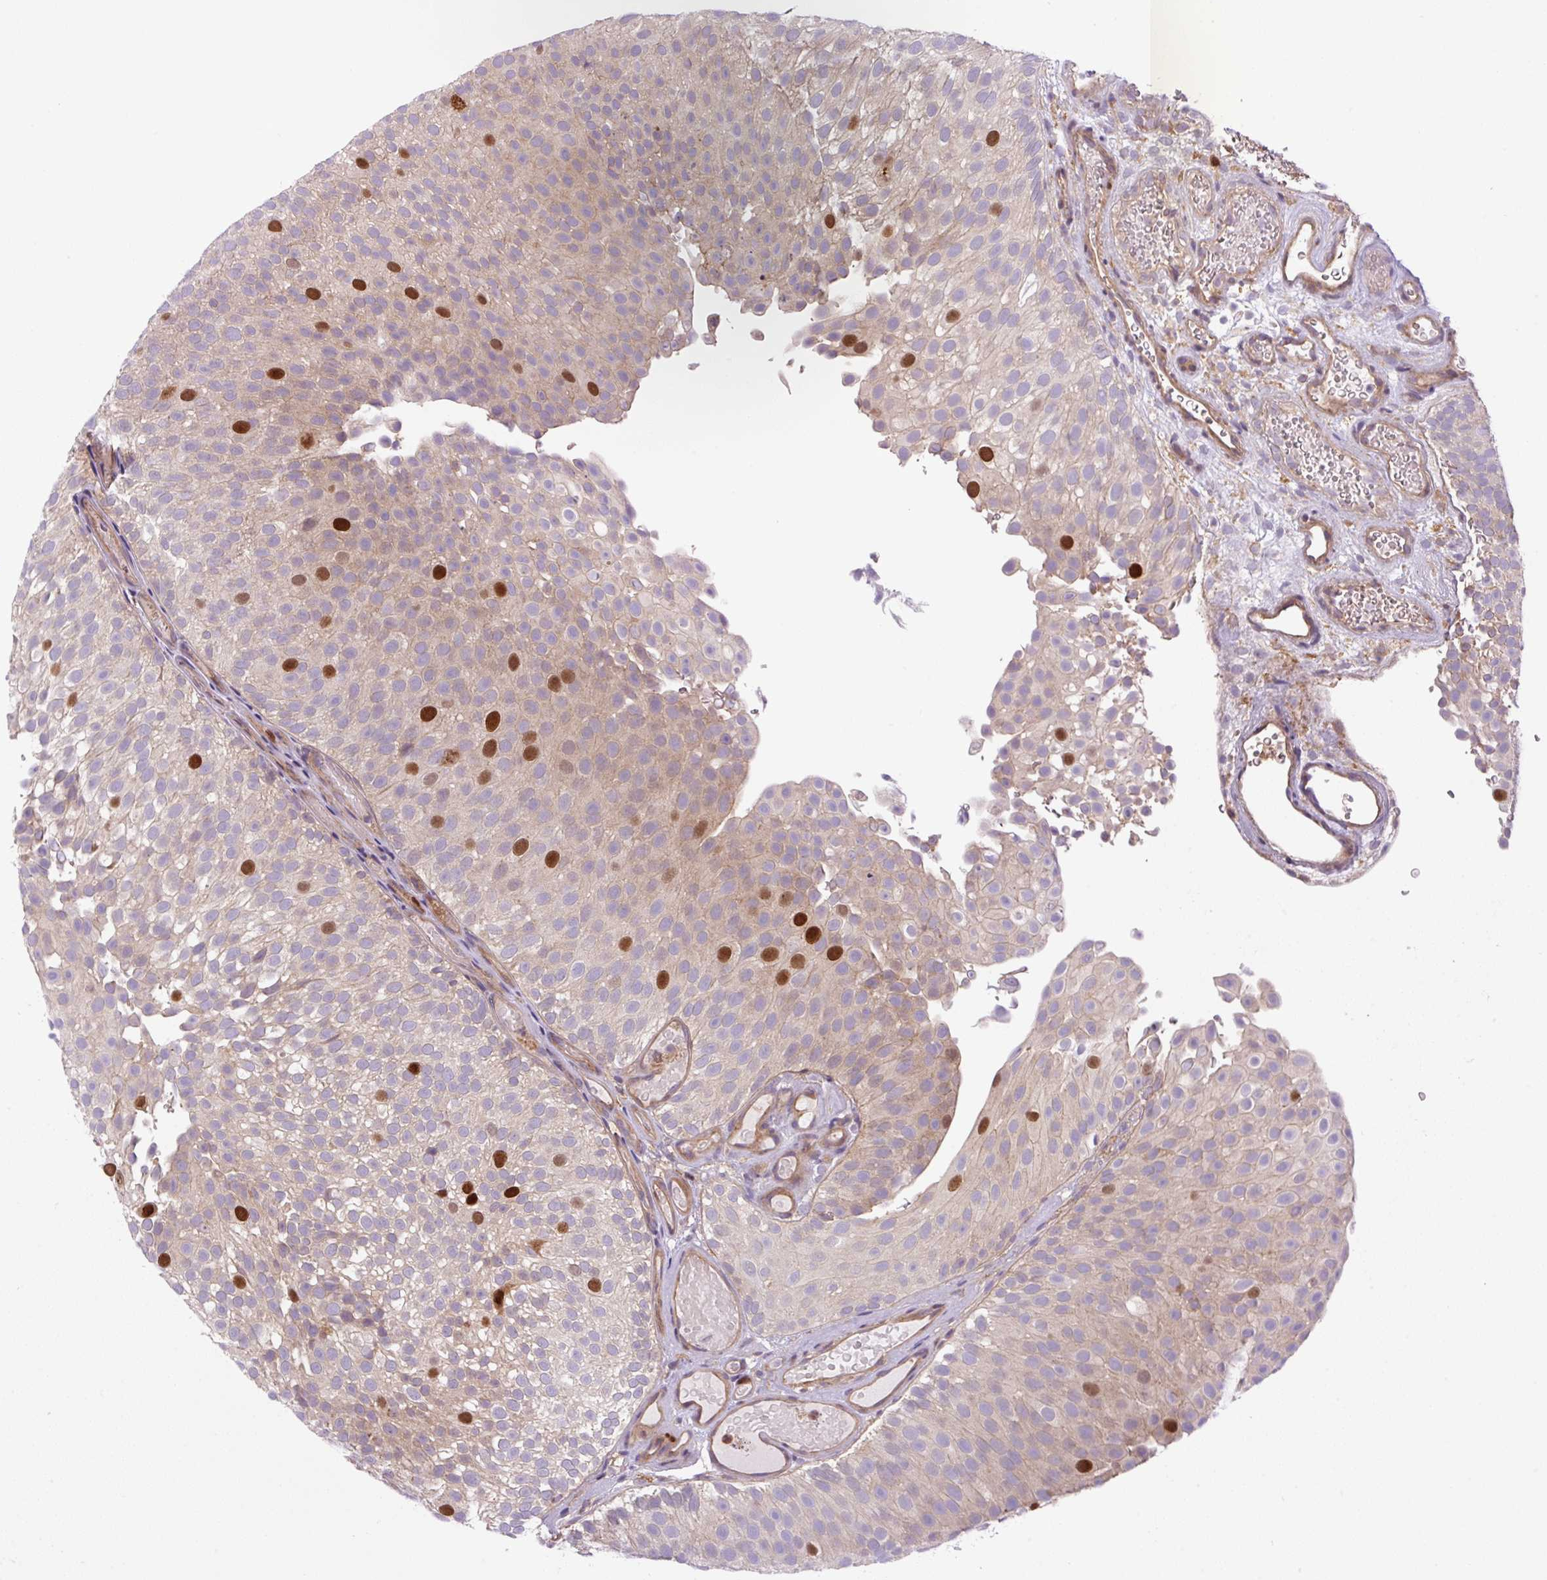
{"staining": {"intensity": "strong", "quantity": "<25%", "location": "cytoplasmic/membranous,nuclear"}, "tissue": "urothelial cancer", "cell_type": "Tumor cells", "image_type": "cancer", "snomed": [{"axis": "morphology", "description": "Urothelial carcinoma, Low grade"}, {"axis": "topography", "description": "Urinary bladder"}], "caption": "A brown stain highlights strong cytoplasmic/membranous and nuclear positivity of a protein in human urothelial cancer tumor cells.", "gene": "KIFC1", "patient": {"sex": "male", "age": 78}}